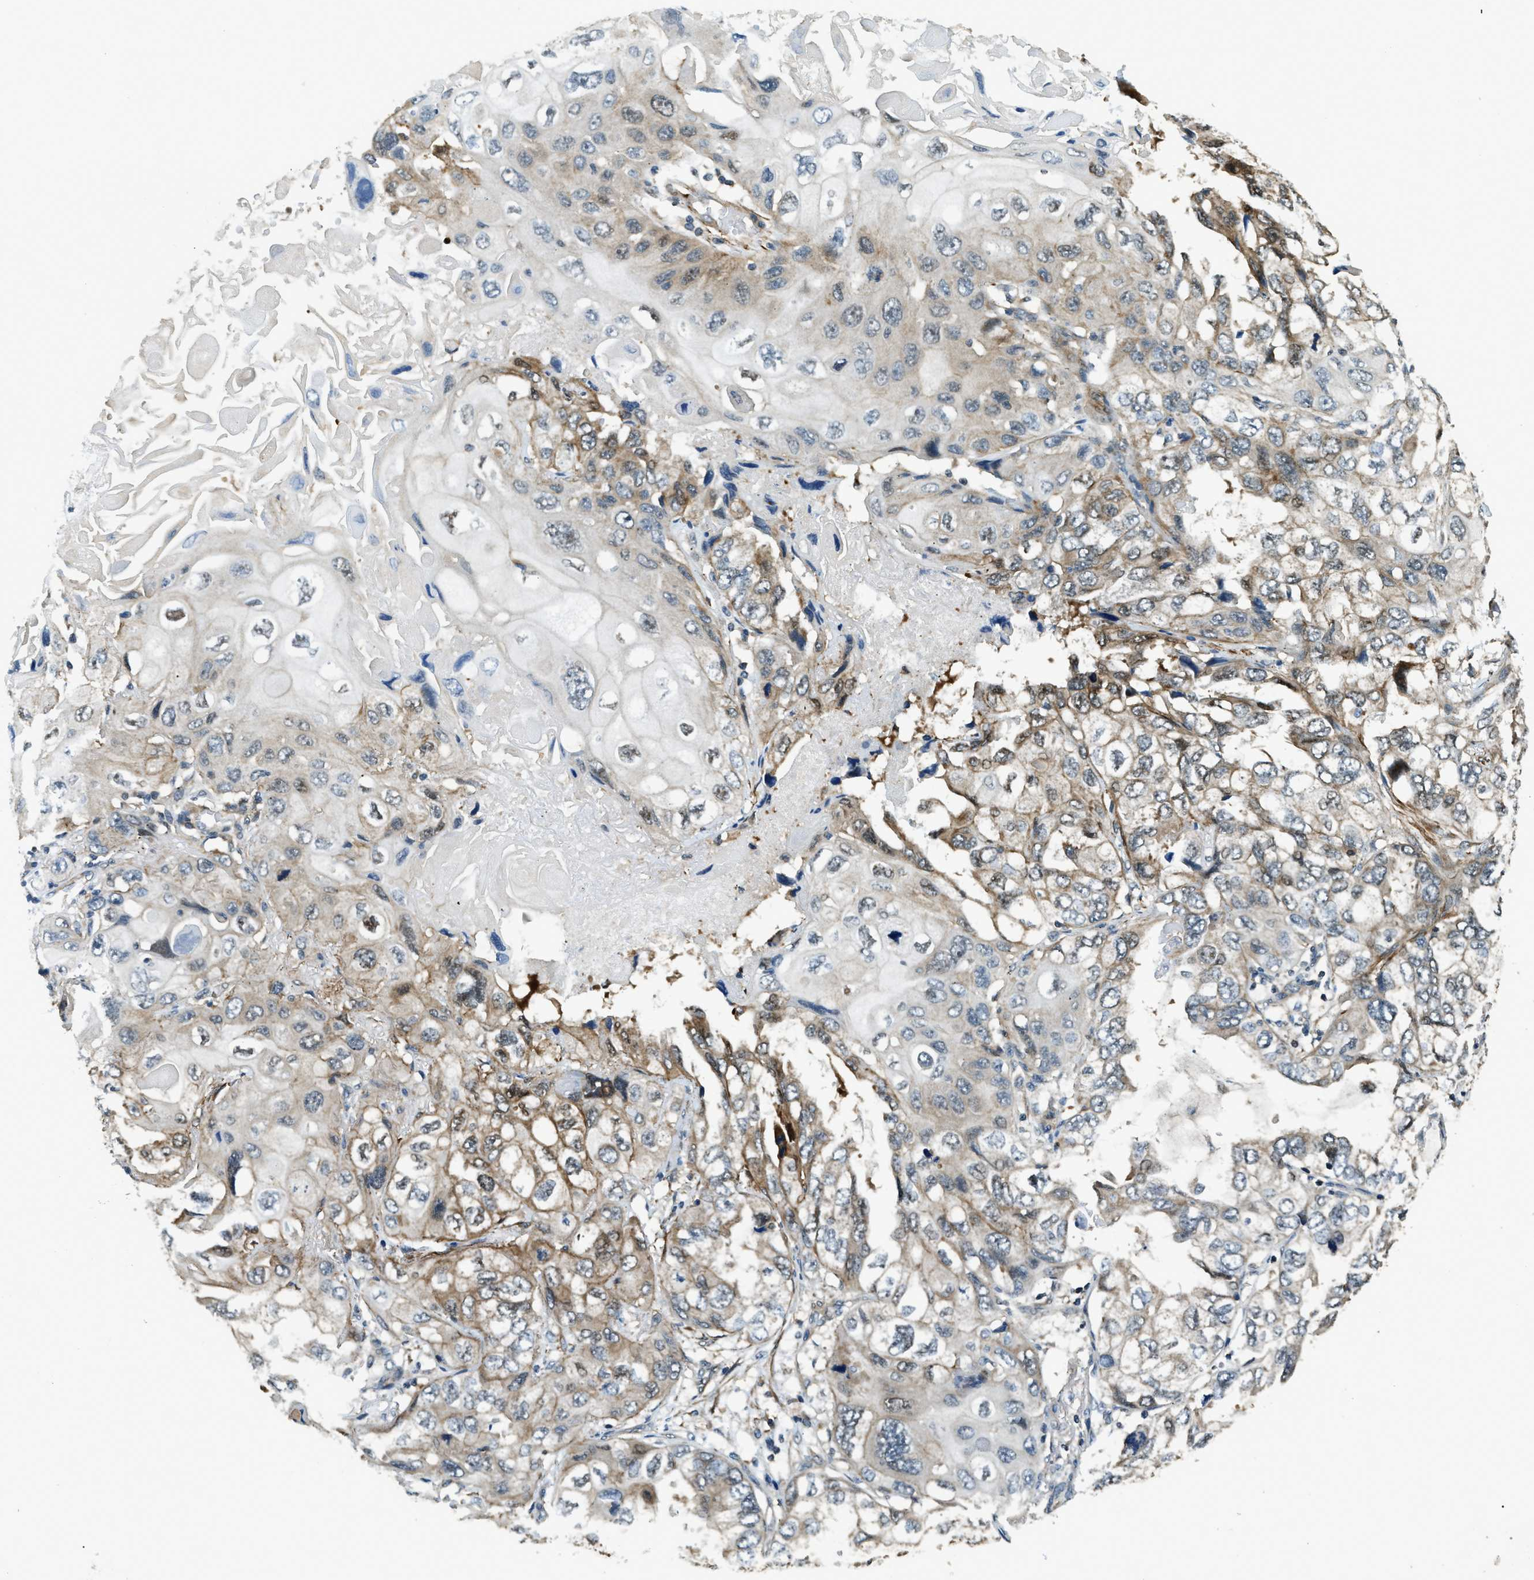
{"staining": {"intensity": "moderate", "quantity": "25%-75%", "location": "cytoplasmic/membranous"}, "tissue": "lung cancer", "cell_type": "Tumor cells", "image_type": "cancer", "snomed": [{"axis": "morphology", "description": "Squamous cell carcinoma, NOS"}, {"axis": "topography", "description": "Lung"}], "caption": "About 25%-75% of tumor cells in lung squamous cell carcinoma reveal moderate cytoplasmic/membranous protein expression as visualized by brown immunohistochemical staining.", "gene": "NUDCD3", "patient": {"sex": "female", "age": 73}}